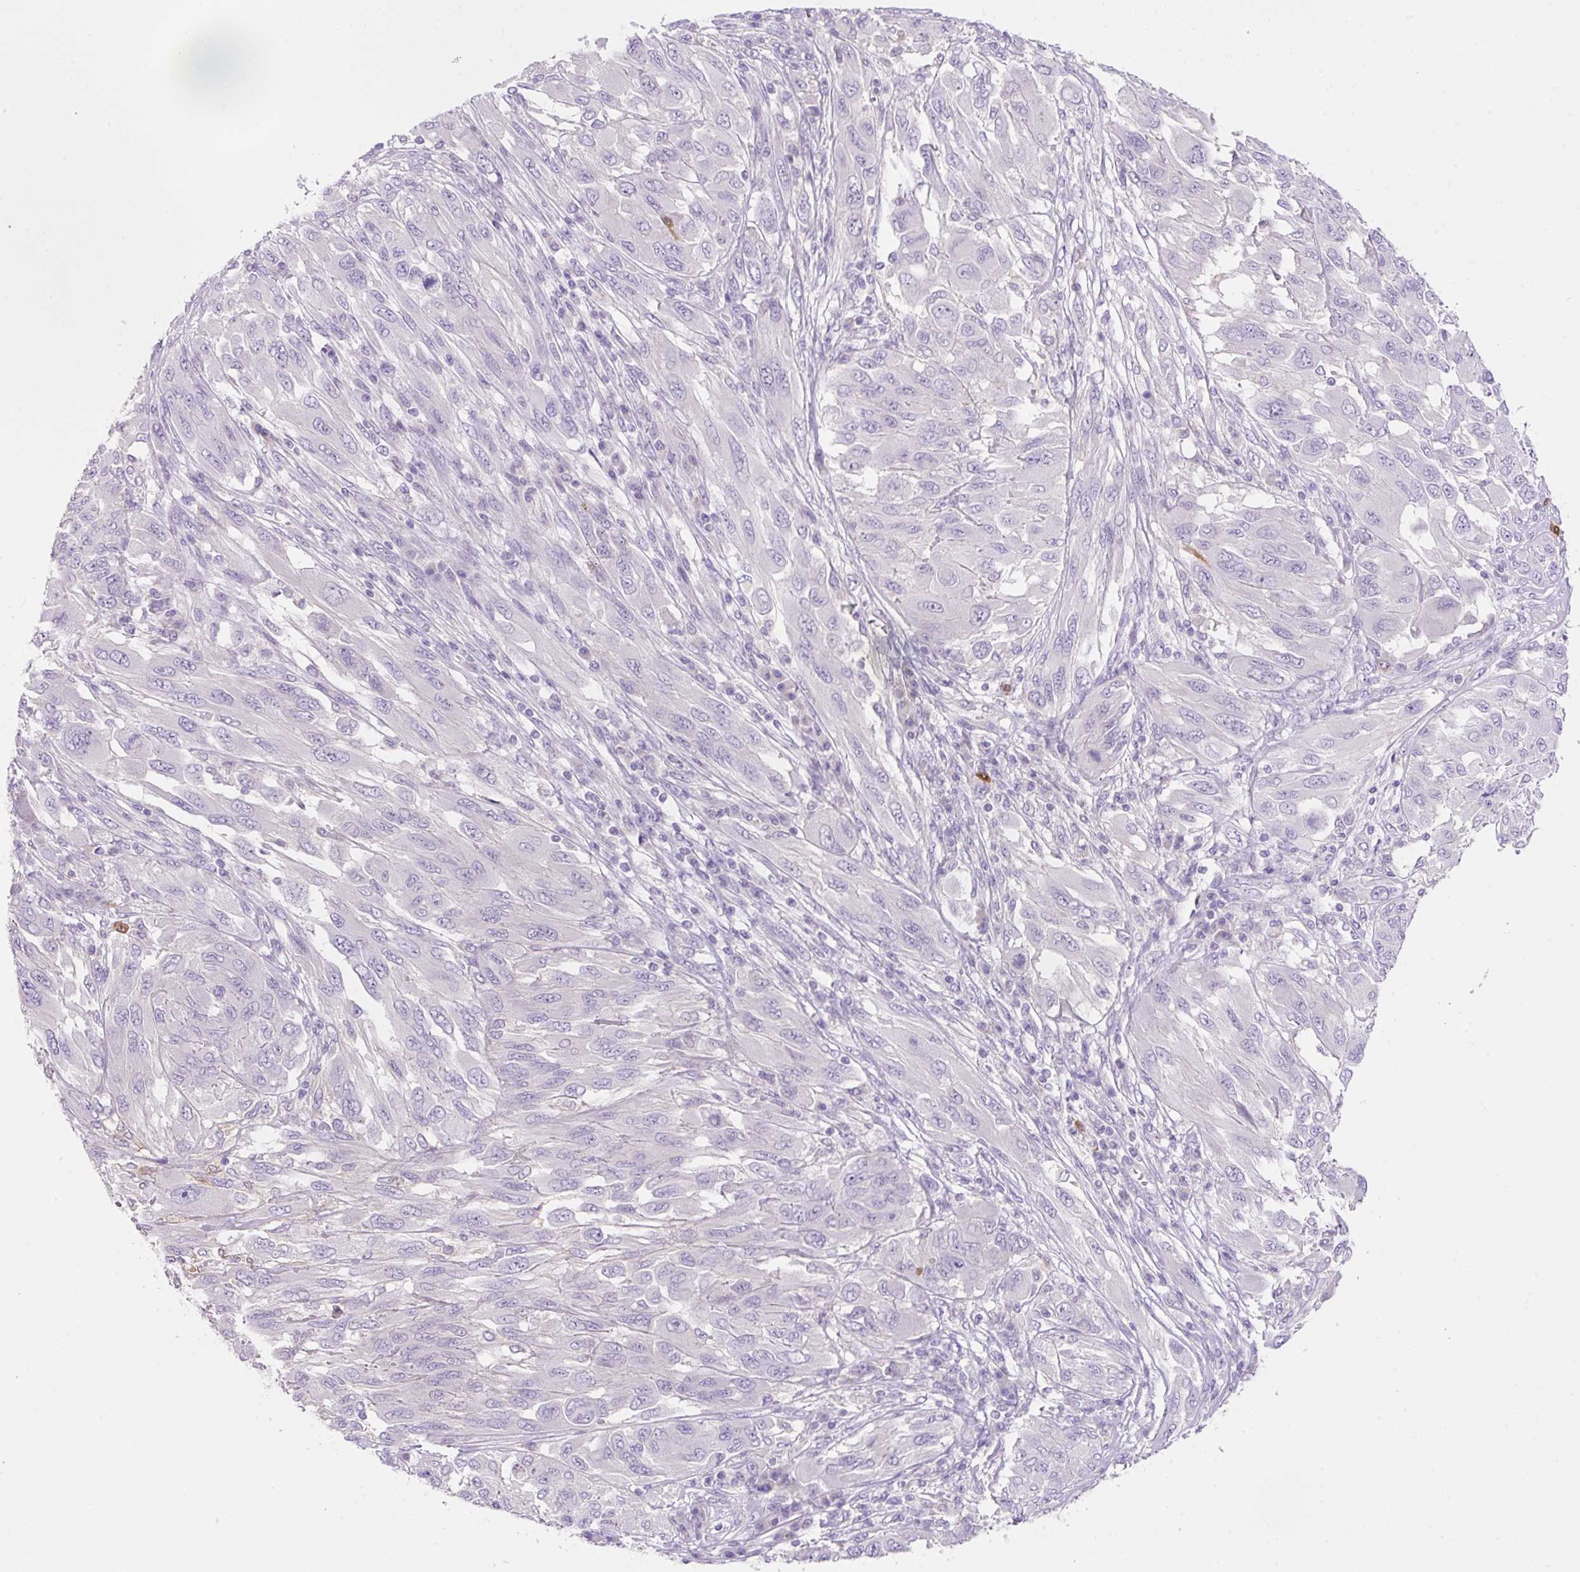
{"staining": {"intensity": "negative", "quantity": "none", "location": "none"}, "tissue": "melanoma", "cell_type": "Tumor cells", "image_type": "cancer", "snomed": [{"axis": "morphology", "description": "Malignant melanoma, NOS"}, {"axis": "topography", "description": "Skin"}], "caption": "Malignant melanoma stained for a protein using immunohistochemistry reveals no expression tumor cells.", "gene": "NDST3", "patient": {"sex": "female", "age": 91}}